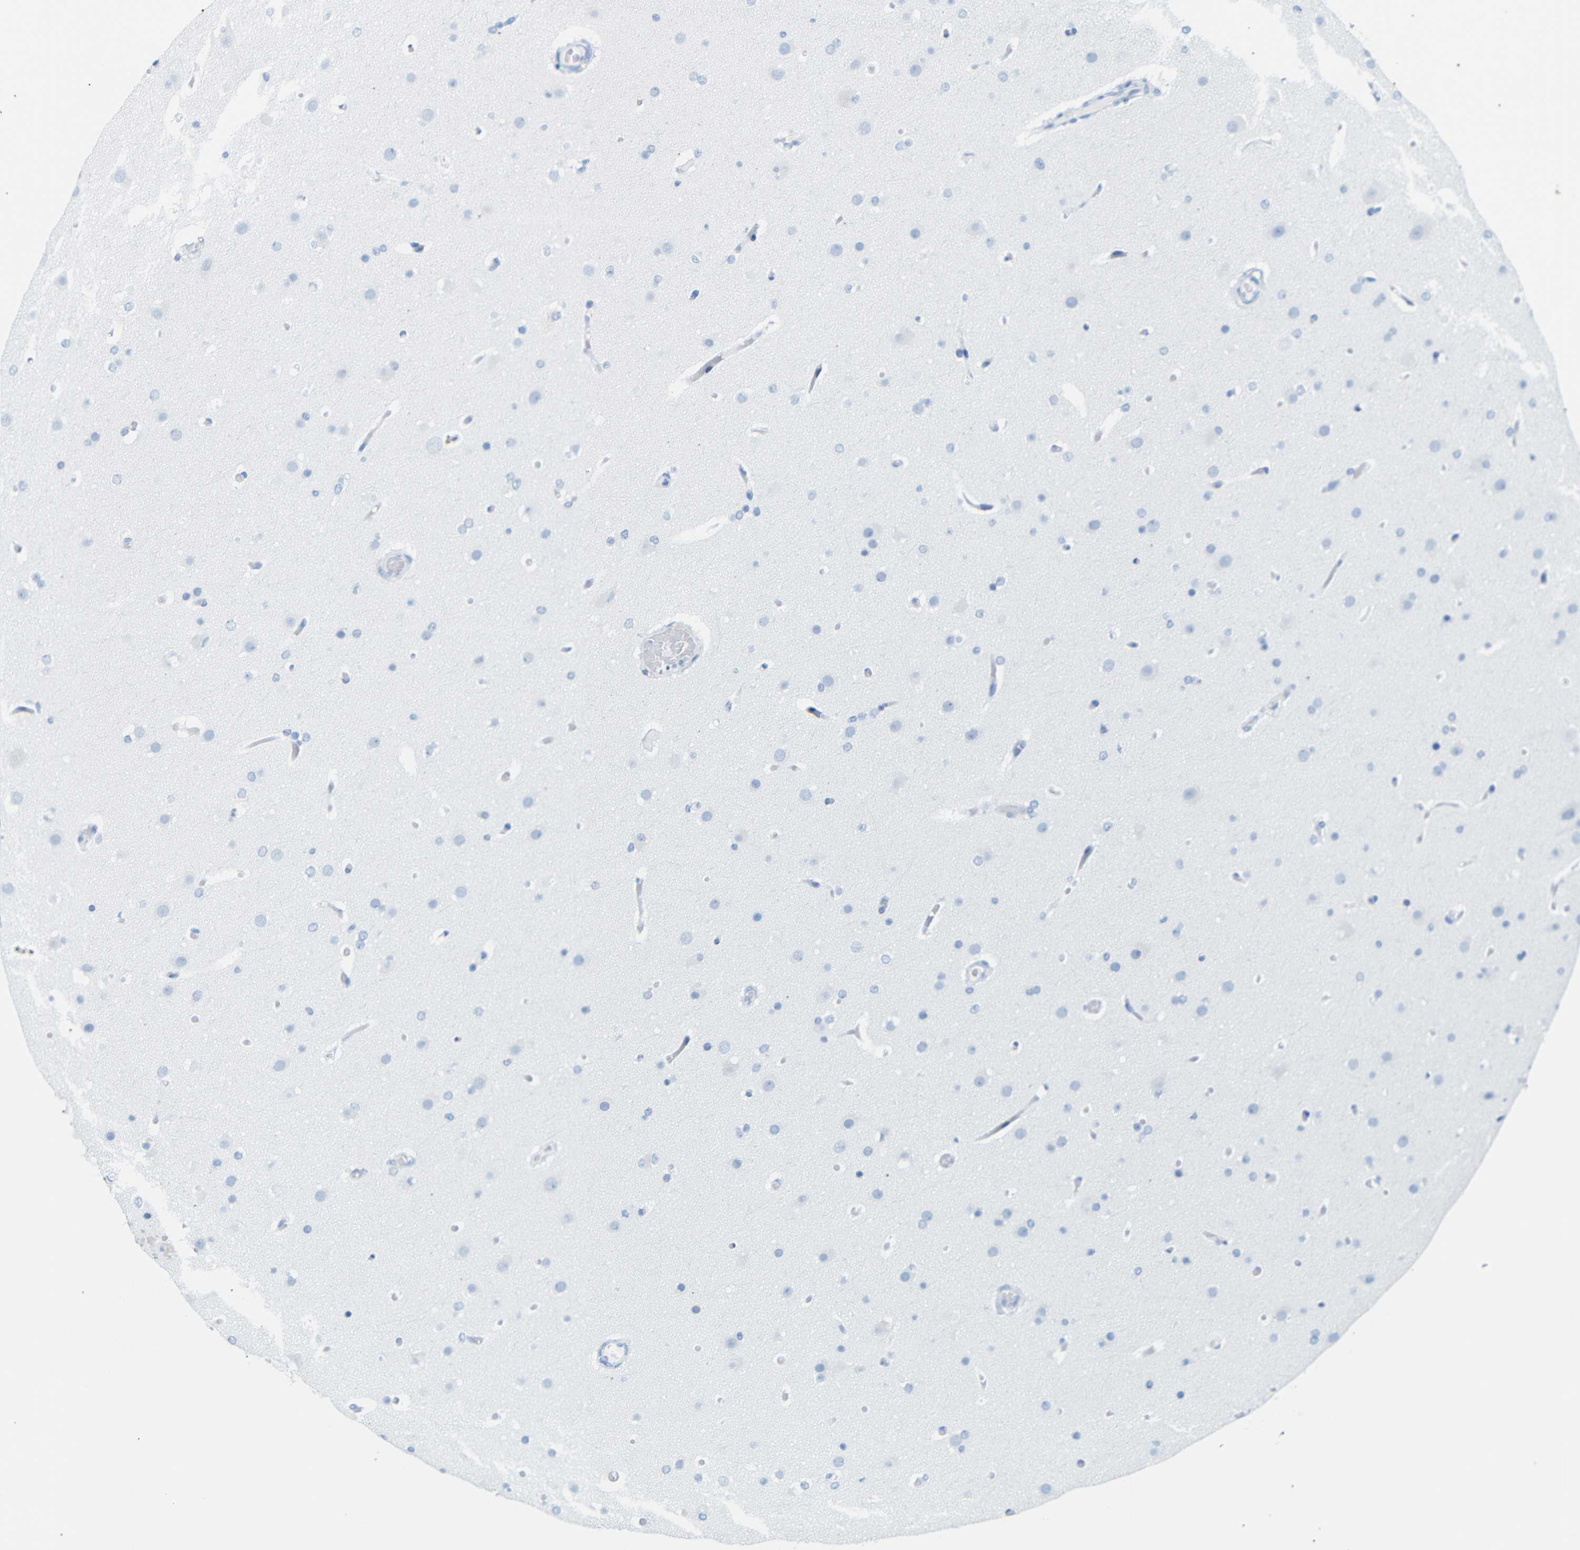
{"staining": {"intensity": "negative", "quantity": "none", "location": "none"}, "tissue": "glioma", "cell_type": "Tumor cells", "image_type": "cancer", "snomed": [{"axis": "morphology", "description": "Glioma, malignant, High grade"}, {"axis": "topography", "description": "Cerebral cortex"}], "caption": "Immunohistochemistry of human glioma exhibits no positivity in tumor cells.", "gene": "DYNAP", "patient": {"sex": "female", "age": 36}}